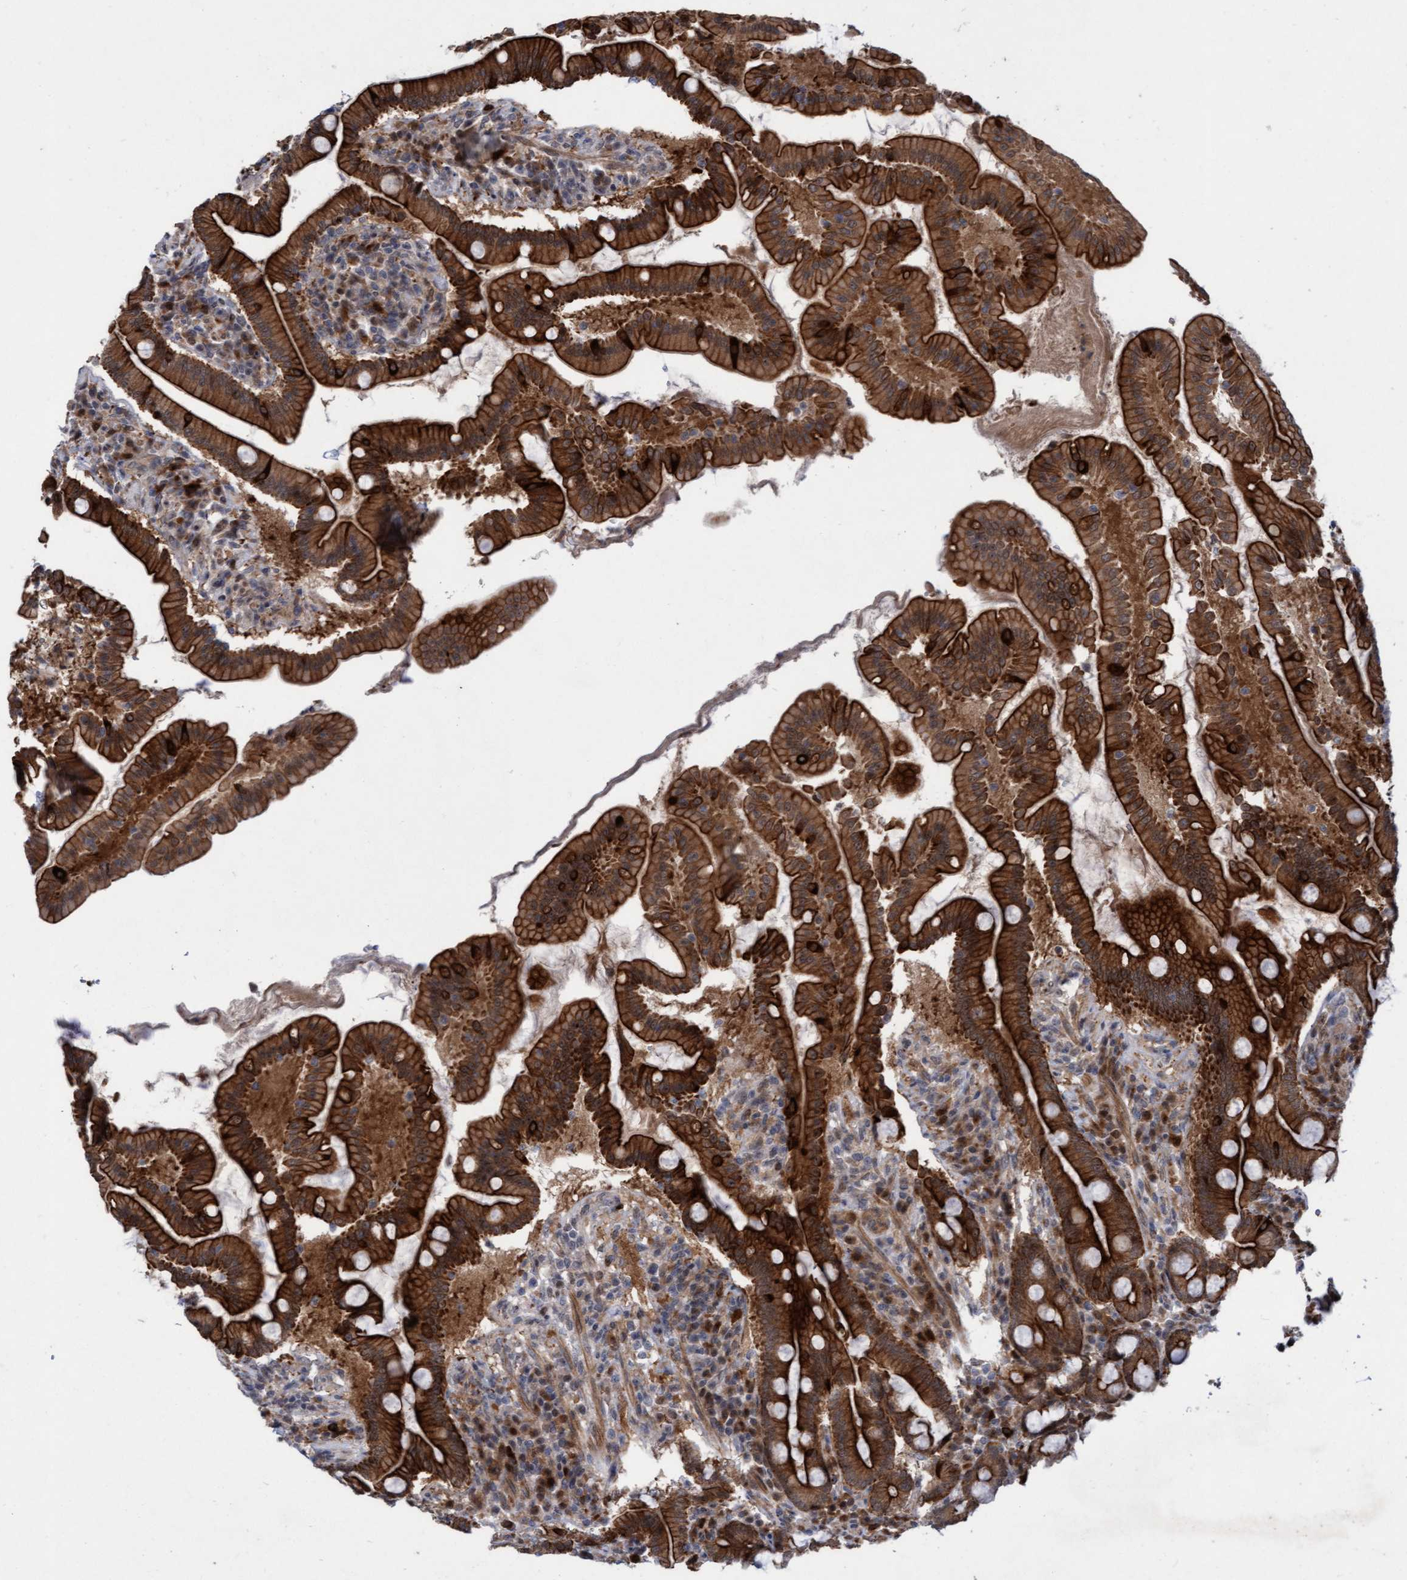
{"staining": {"intensity": "strong", "quantity": ">75%", "location": "cytoplasmic/membranous"}, "tissue": "duodenum", "cell_type": "Glandular cells", "image_type": "normal", "snomed": [{"axis": "morphology", "description": "Normal tissue, NOS"}, {"axis": "topography", "description": "Duodenum"}], "caption": "A high amount of strong cytoplasmic/membranous positivity is identified in about >75% of glandular cells in normal duodenum.", "gene": "RAP1GAP2", "patient": {"sex": "male", "age": 50}}